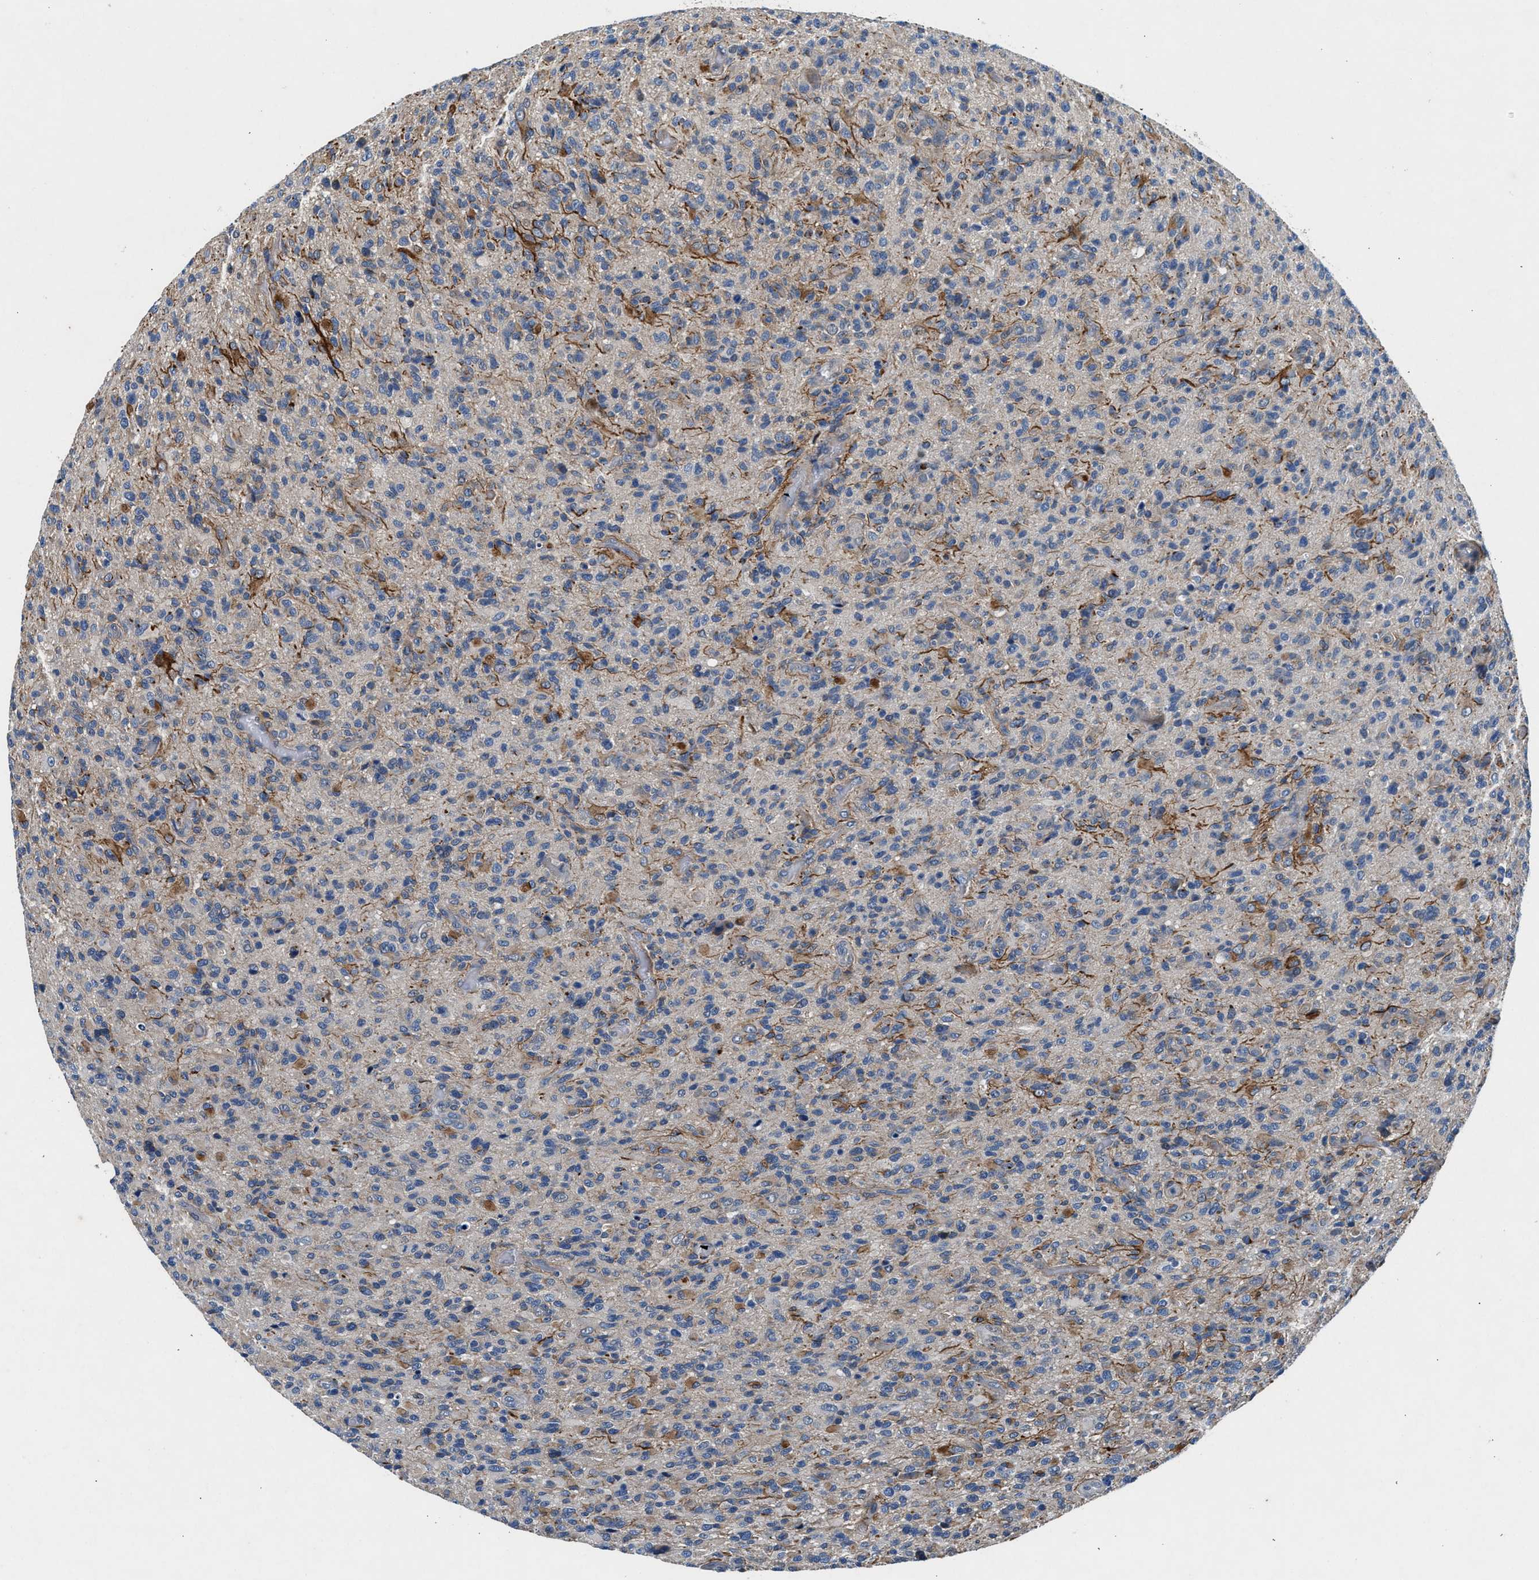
{"staining": {"intensity": "weak", "quantity": "<25%", "location": "cytoplasmic/membranous"}, "tissue": "glioma", "cell_type": "Tumor cells", "image_type": "cancer", "snomed": [{"axis": "morphology", "description": "Glioma, malignant, High grade"}, {"axis": "topography", "description": "Brain"}], "caption": "An immunohistochemistry photomicrograph of high-grade glioma (malignant) is shown. There is no staining in tumor cells of high-grade glioma (malignant).", "gene": "COPS2", "patient": {"sex": "male", "age": 71}}